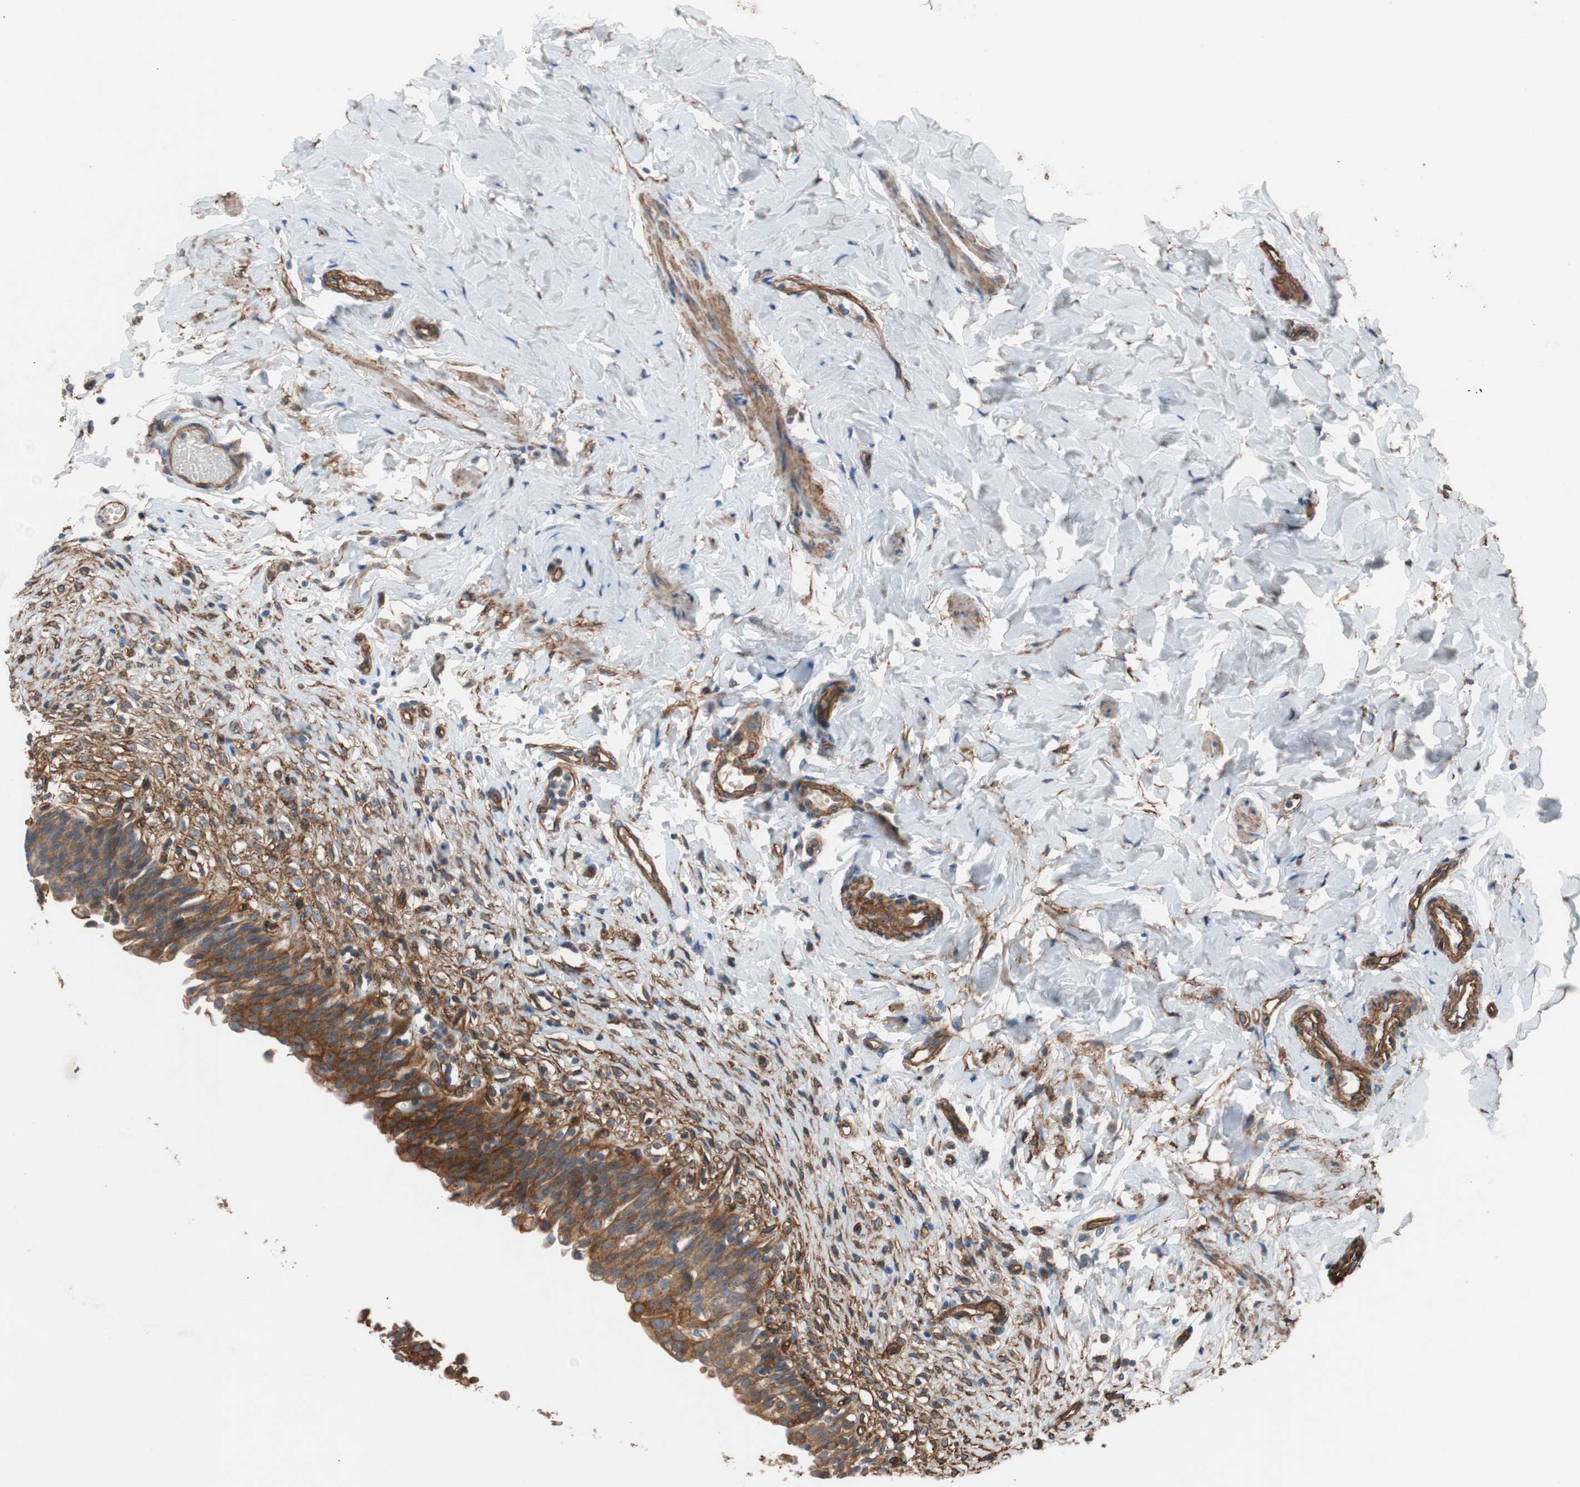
{"staining": {"intensity": "strong", "quantity": ">75%", "location": "cytoplasmic/membranous"}, "tissue": "urinary bladder", "cell_type": "Urothelial cells", "image_type": "normal", "snomed": [{"axis": "morphology", "description": "Normal tissue, NOS"}, {"axis": "morphology", "description": "Inflammation, NOS"}, {"axis": "topography", "description": "Urinary bladder"}], "caption": "About >75% of urothelial cells in unremarkable human urinary bladder exhibit strong cytoplasmic/membranous protein staining as visualized by brown immunohistochemical staining.", "gene": "SPINT1", "patient": {"sex": "female", "age": 80}}